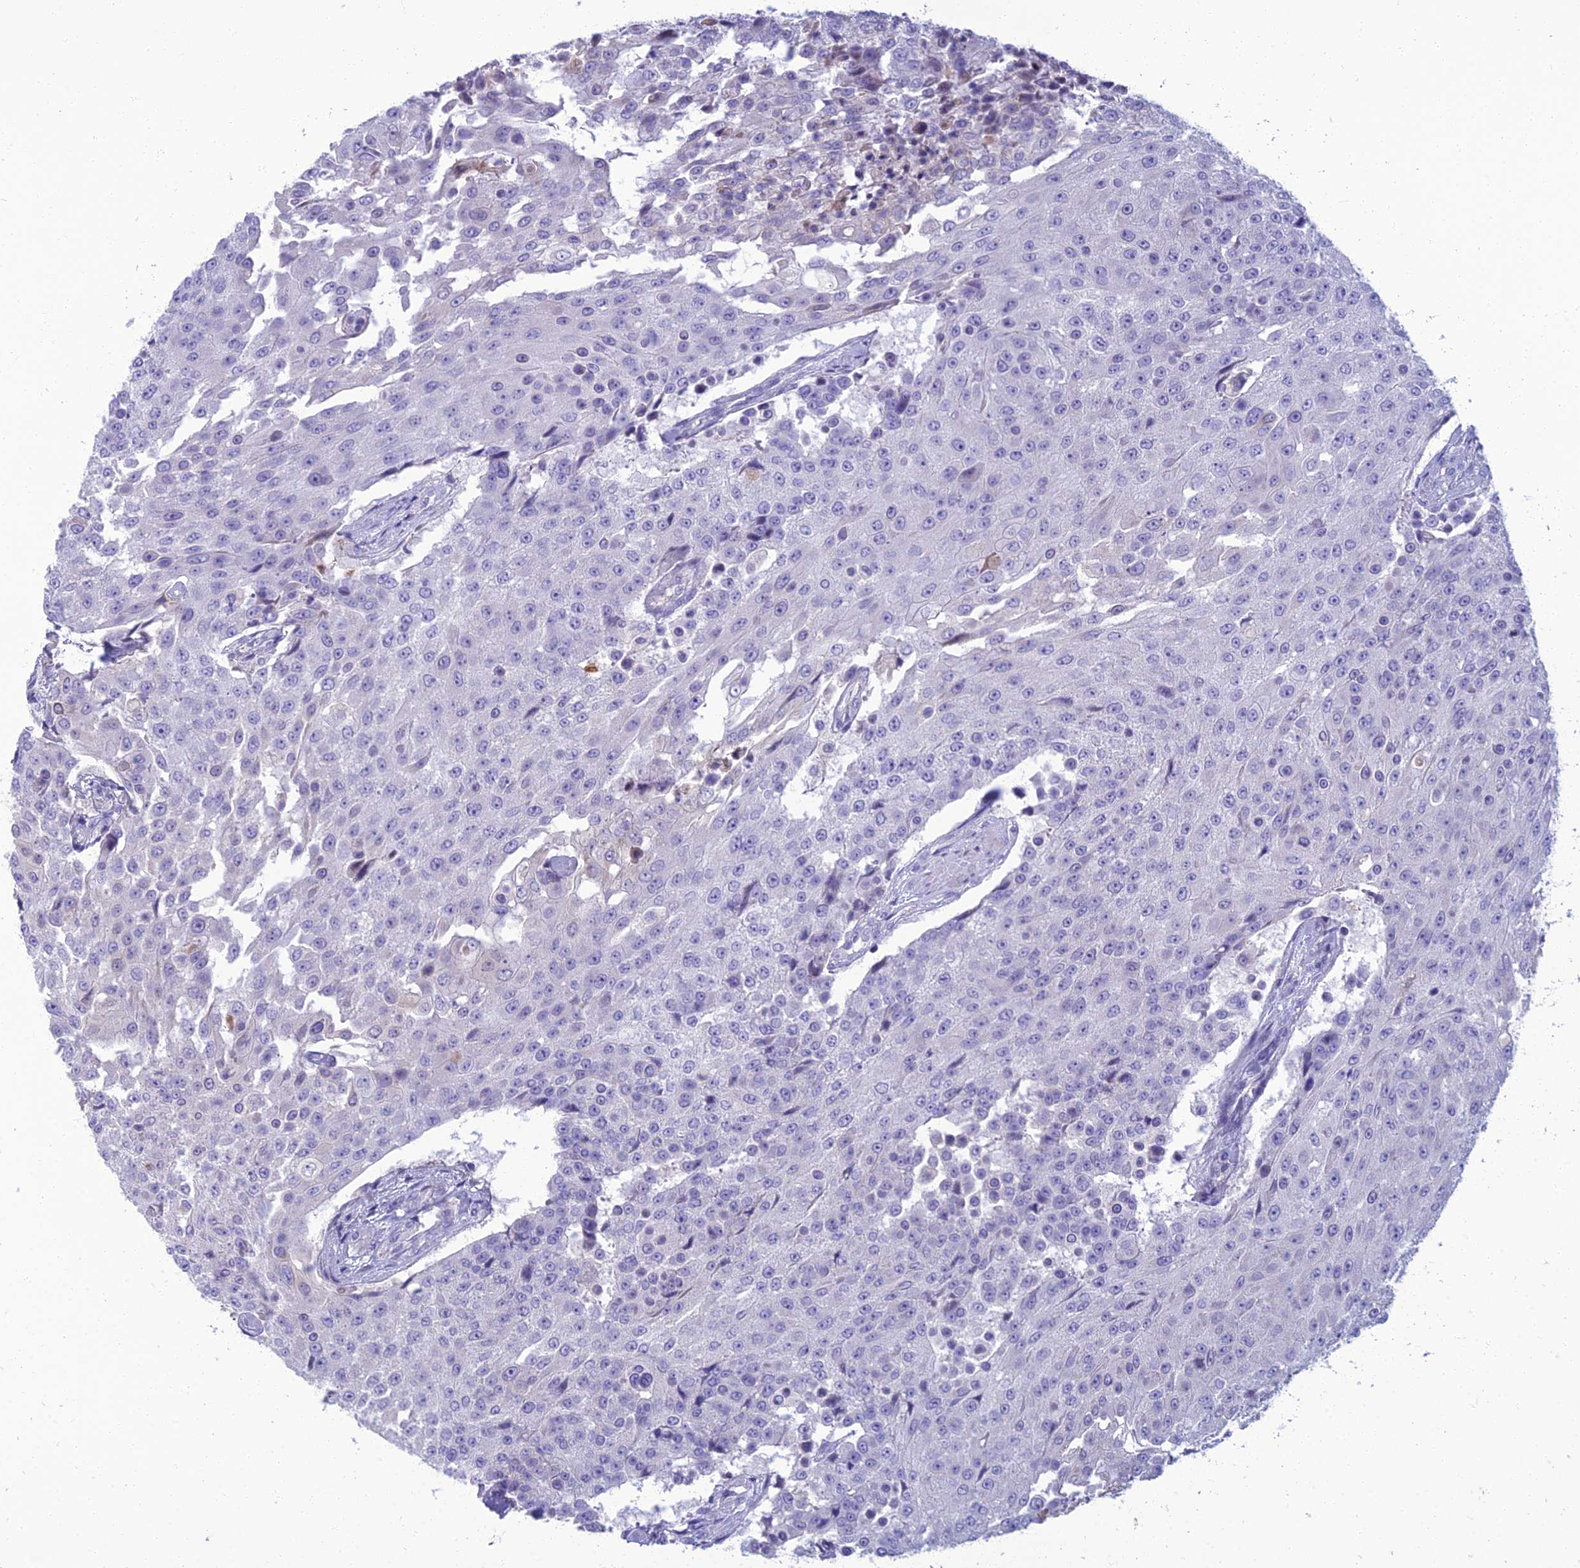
{"staining": {"intensity": "negative", "quantity": "none", "location": "none"}, "tissue": "urothelial cancer", "cell_type": "Tumor cells", "image_type": "cancer", "snomed": [{"axis": "morphology", "description": "Urothelial carcinoma, High grade"}, {"axis": "topography", "description": "Urinary bladder"}], "caption": "DAB (3,3'-diaminobenzidine) immunohistochemical staining of human urothelial cancer displays no significant positivity in tumor cells.", "gene": "SPTLC3", "patient": {"sex": "female", "age": 63}}